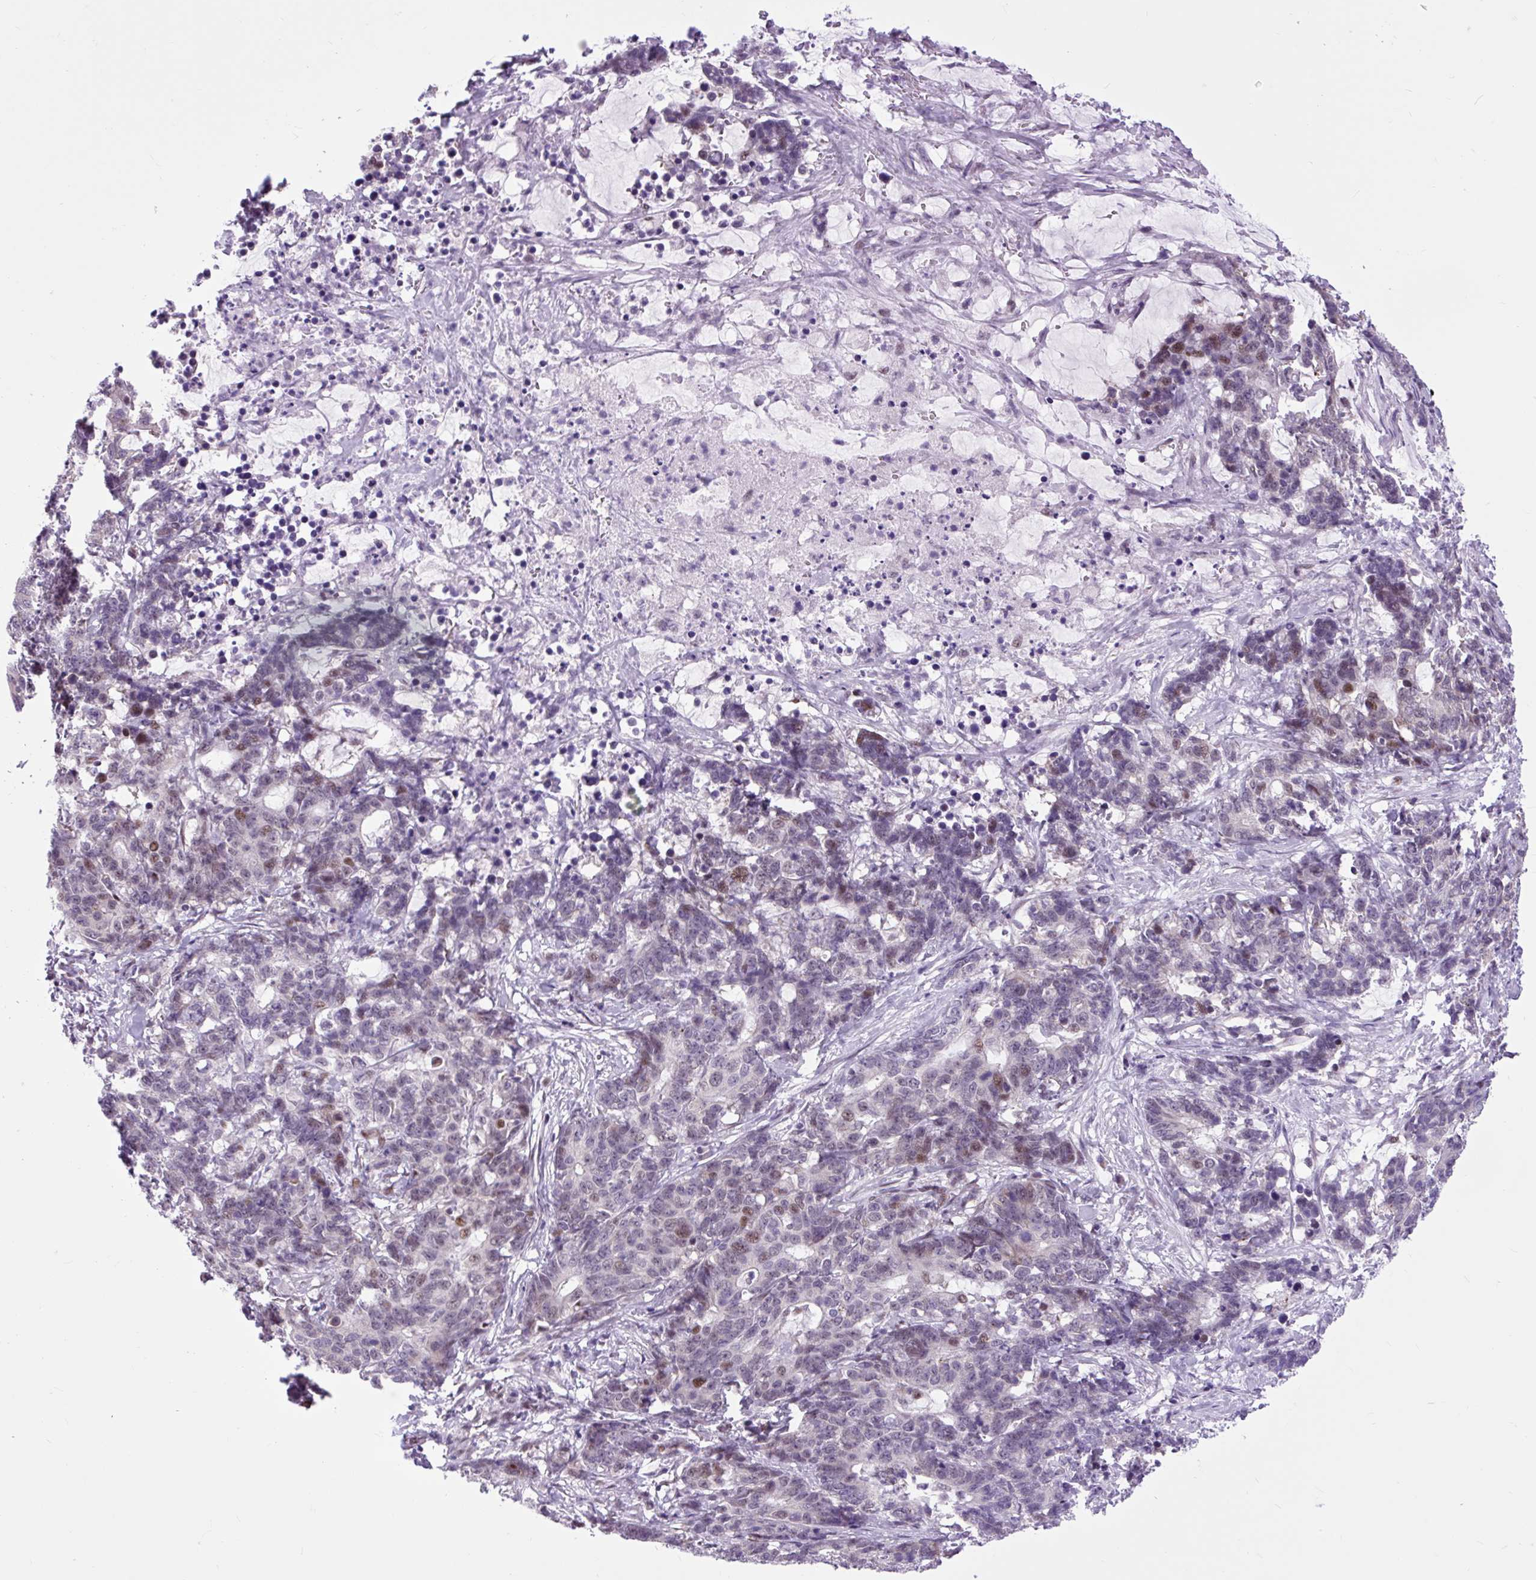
{"staining": {"intensity": "moderate", "quantity": "<25%", "location": "nuclear"}, "tissue": "stomach cancer", "cell_type": "Tumor cells", "image_type": "cancer", "snomed": [{"axis": "morphology", "description": "Normal tissue, NOS"}, {"axis": "morphology", "description": "Adenocarcinoma, NOS"}, {"axis": "topography", "description": "Stomach"}], "caption": "Stomach adenocarcinoma stained with DAB immunohistochemistry displays low levels of moderate nuclear expression in approximately <25% of tumor cells.", "gene": "CLK2", "patient": {"sex": "female", "age": 64}}